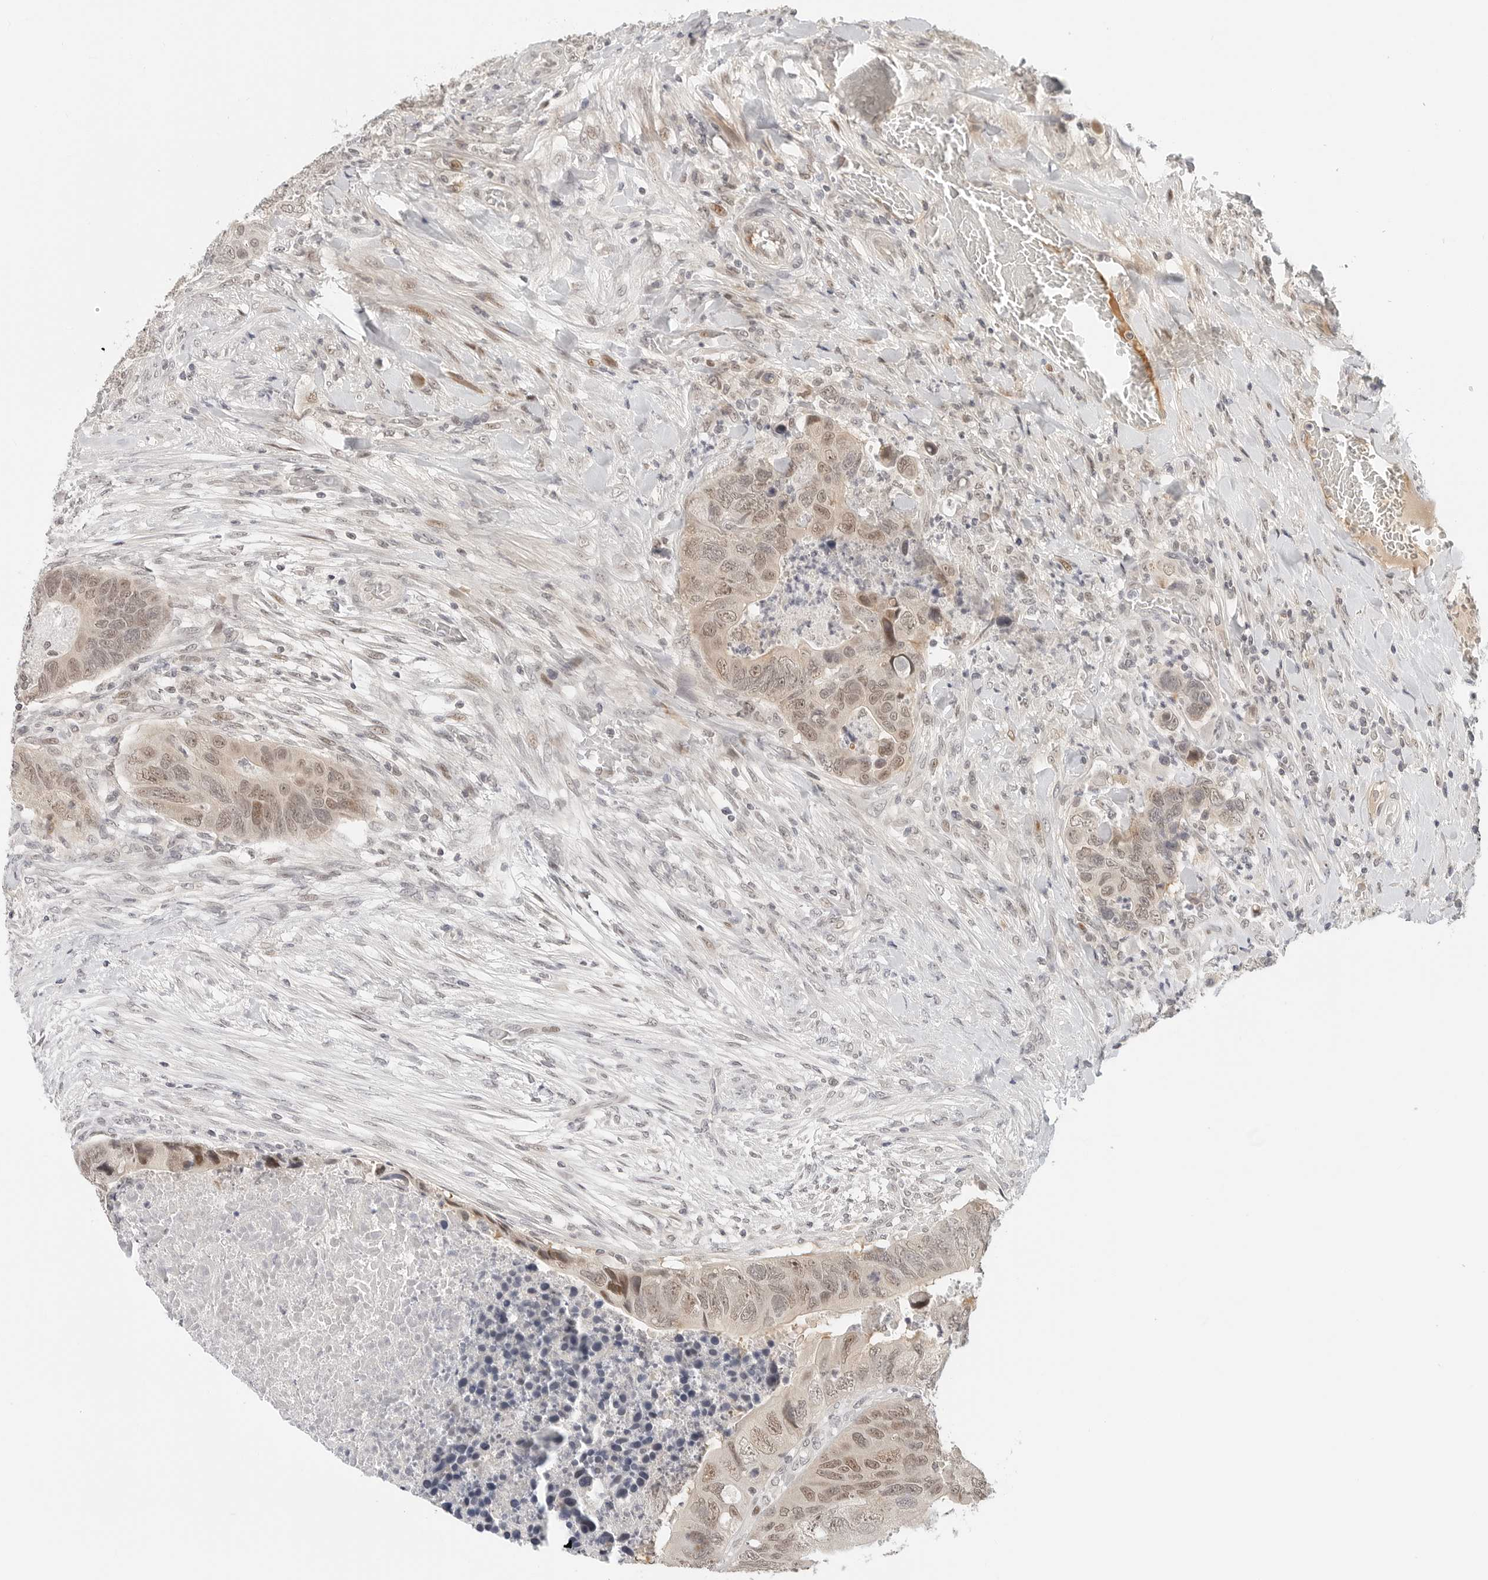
{"staining": {"intensity": "moderate", "quantity": ">75%", "location": "cytoplasmic/membranous,nuclear"}, "tissue": "colorectal cancer", "cell_type": "Tumor cells", "image_type": "cancer", "snomed": [{"axis": "morphology", "description": "Adenocarcinoma, NOS"}, {"axis": "topography", "description": "Rectum"}], "caption": "A micrograph showing moderate cytoplasmic/membranous and nuclear positivity in about >75% of tumor cells in adenocarcinoma (colorectal), as visualized by brown immunohistochemical staining.", "gene": "TSEN2", "patient": {"sex": "male", "age": 63}}